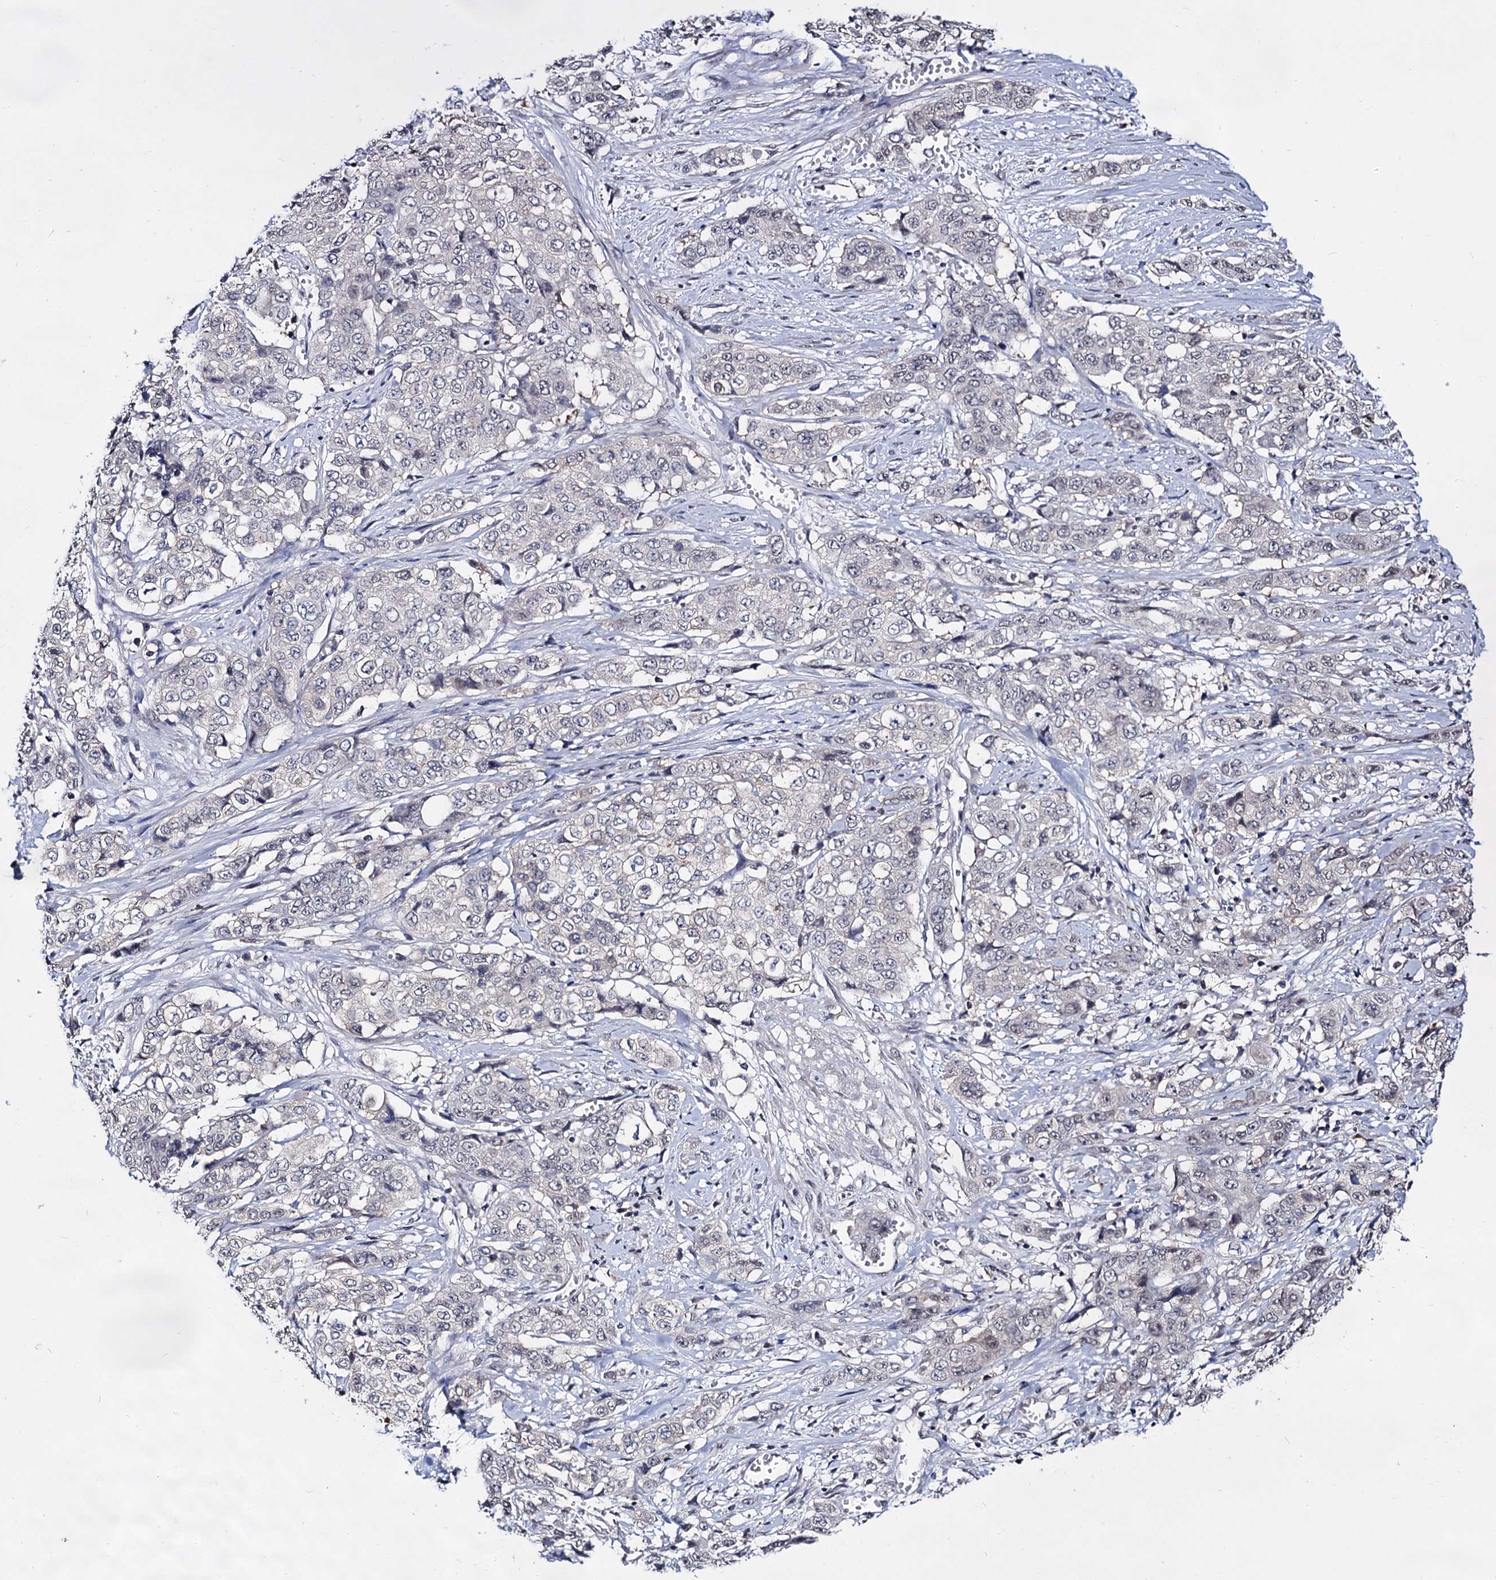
{"staining": {"intensity": "negative", "quantity": "none", "location": "none"}, "tissue": "stomach cancer", "cell_type": "Tumor cells", "image_type": "cancer", "snomed": [{"axis": "morphology", "description": "Adenocarcinoma, NOS"}, {"axis": "topography", "description": "Stomach, upper"}], "caption": "Immunohistochemical staining of stomach adenocarcinoma displays no significant staining in tumor cells. (DAB IHC, high magnification).", "gene": "ARFIP2", "patient": {"sex": "male", "age": 62}}